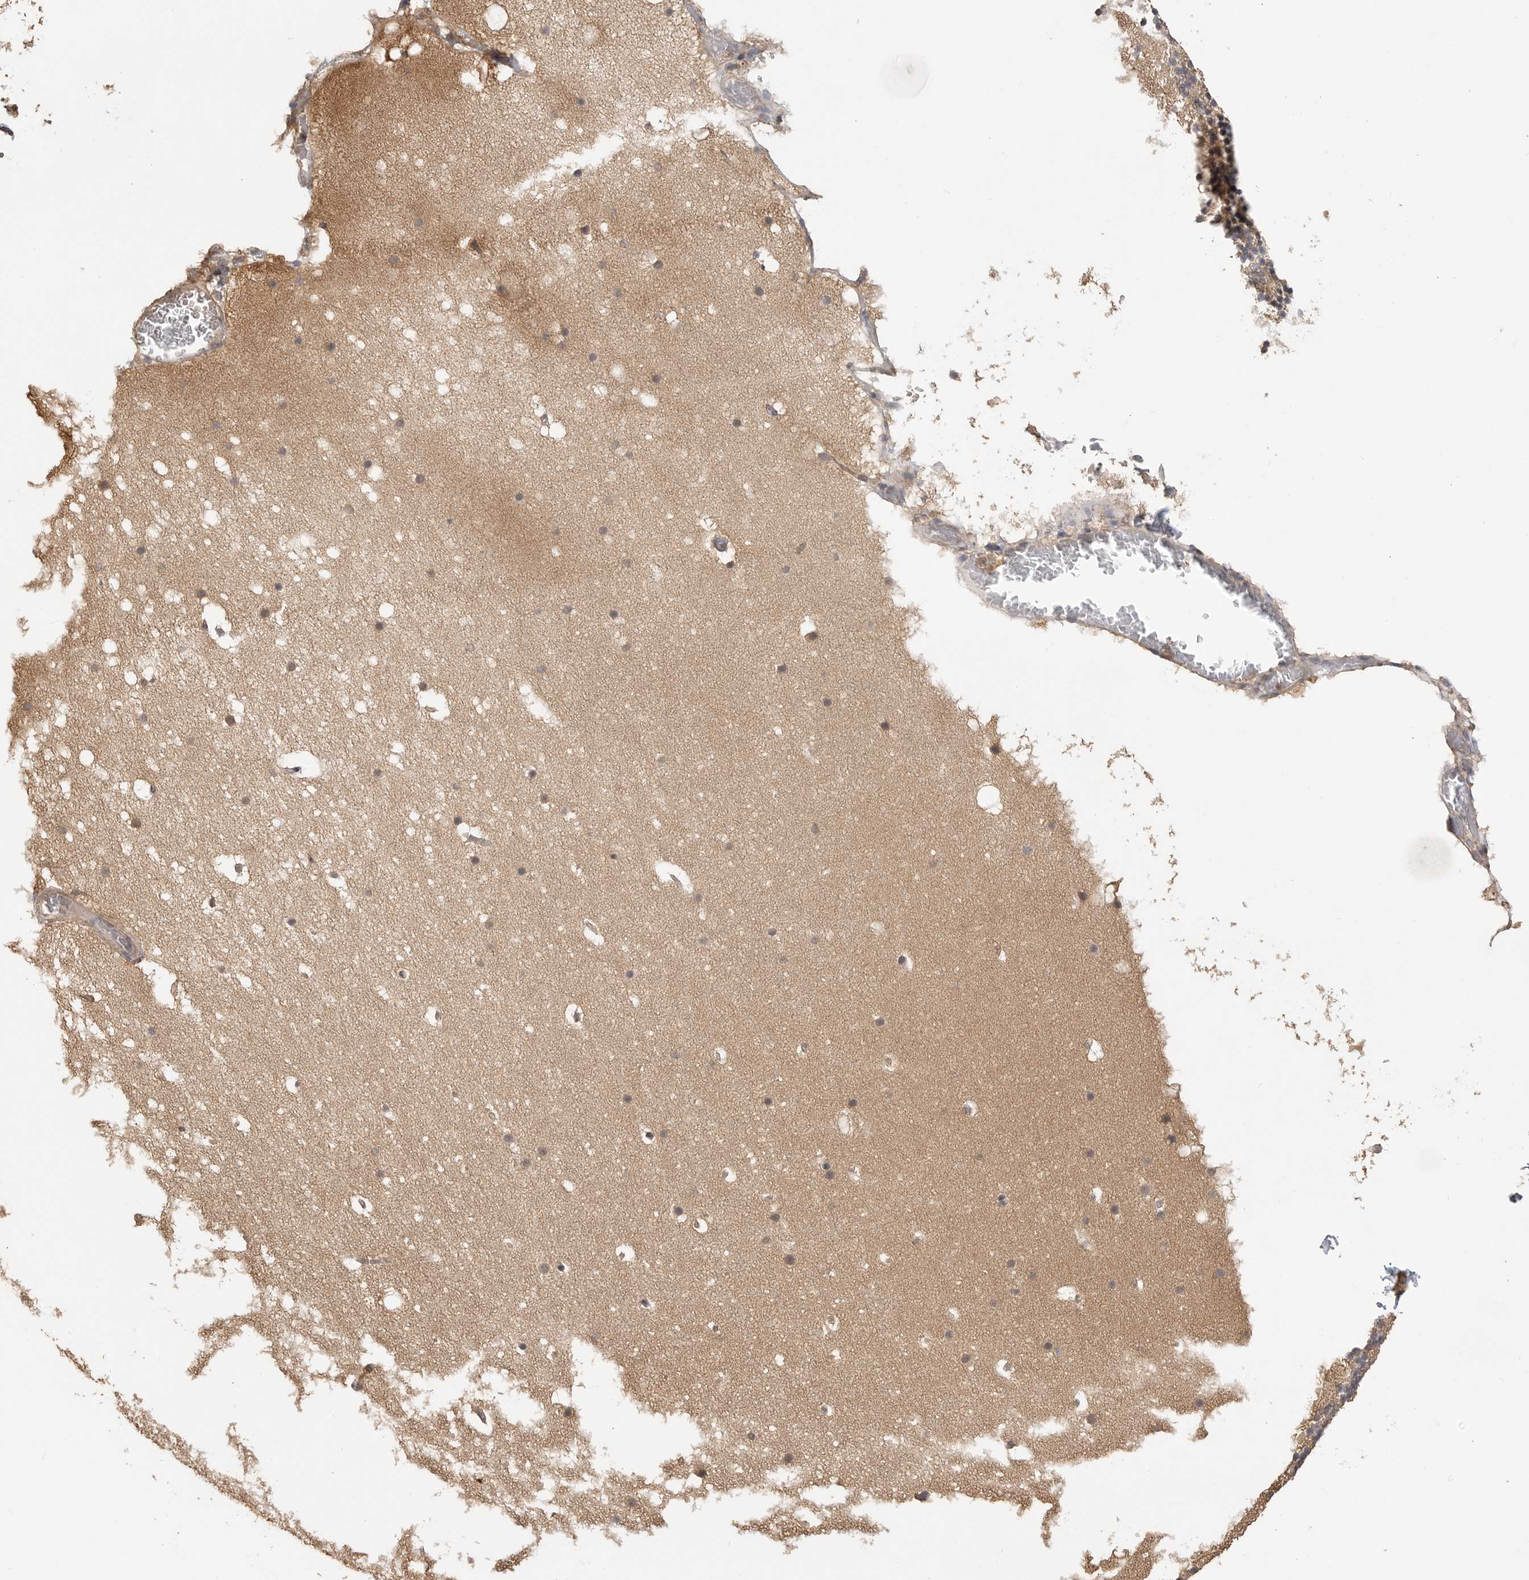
{"staining": {"intensity": "weak", "quantity": ">75%", "location": "cytoplasmic/membranous"}, "tissue": "cerebellum", "cell_type": "Cells in granular layer", "image_type": "normal", "snomed": [{"axis": "morphology", "description": "Normal tissue, NOS"}, {"axis": "topography", "description": "Cerebellum"}], "caption": "High-power microscopy captured an immunohistochemistry histopathology image of normal cerebellum, revealing weak cytoplasmic/membranous staining in approximately >75% of cells in granular layer.", "gene": "MAP2K1", "patient": {"sex": "male", "age": 57}}